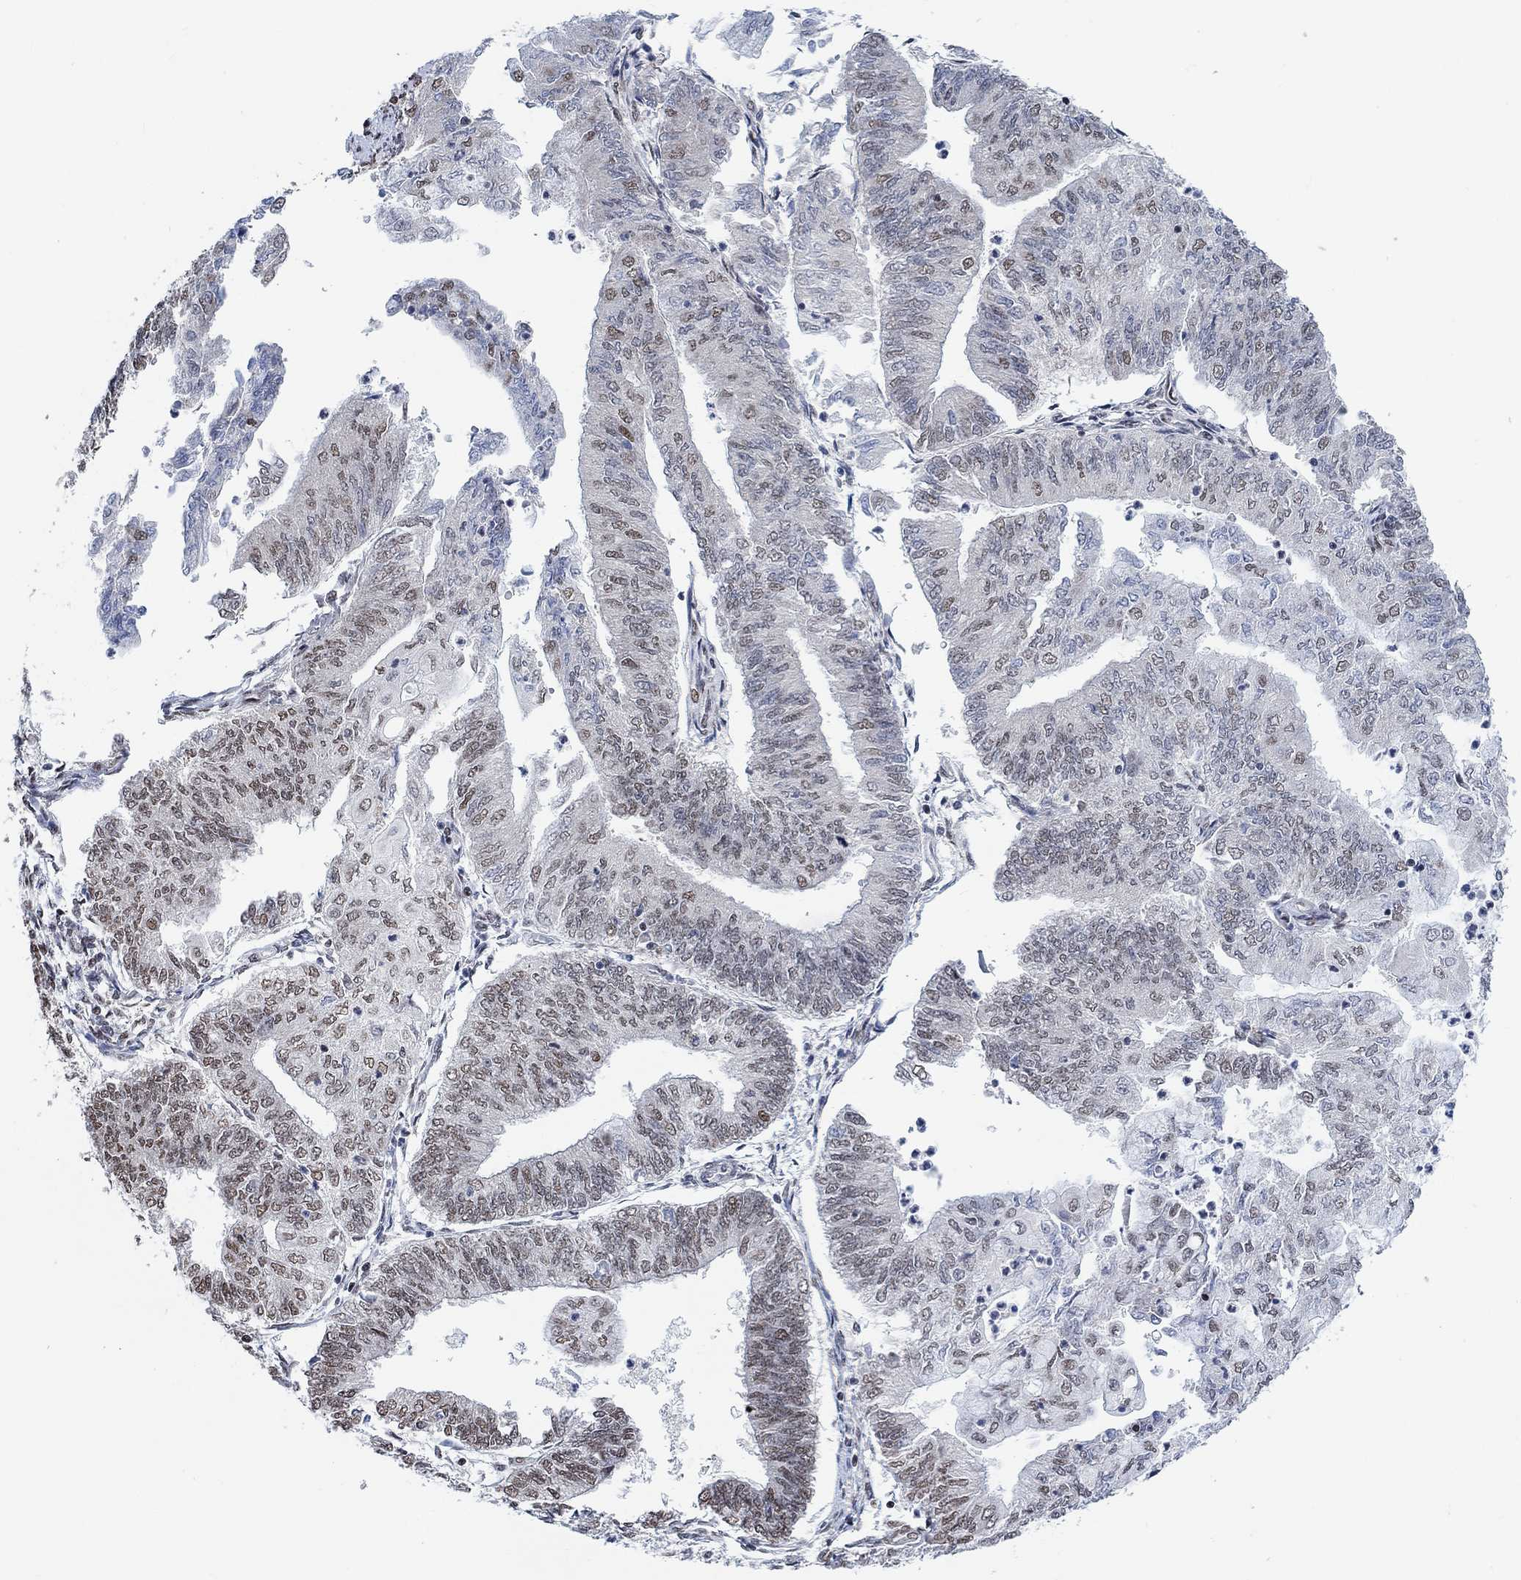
{"staining": {"intensity": "moderate", "quantity": "<25%", "location": "nuclear"}, "tissue": "endometrial cancer", "cell_type": "Tumor cells", "image_type": "cancer", "snomed": [{"axis": "morphology", "description": "Adenocarcinoma, NOS"}, {"axis": "topography", "description": "Endometrium"}], "caption": "This is a micrograph of immunohistochemistry staining of endometrial adenocarcinoma, which shows moderate expression in the nuclear of tumor cells.", "gene": "USP39", "patient": {"sex": "female", "age": 59}}